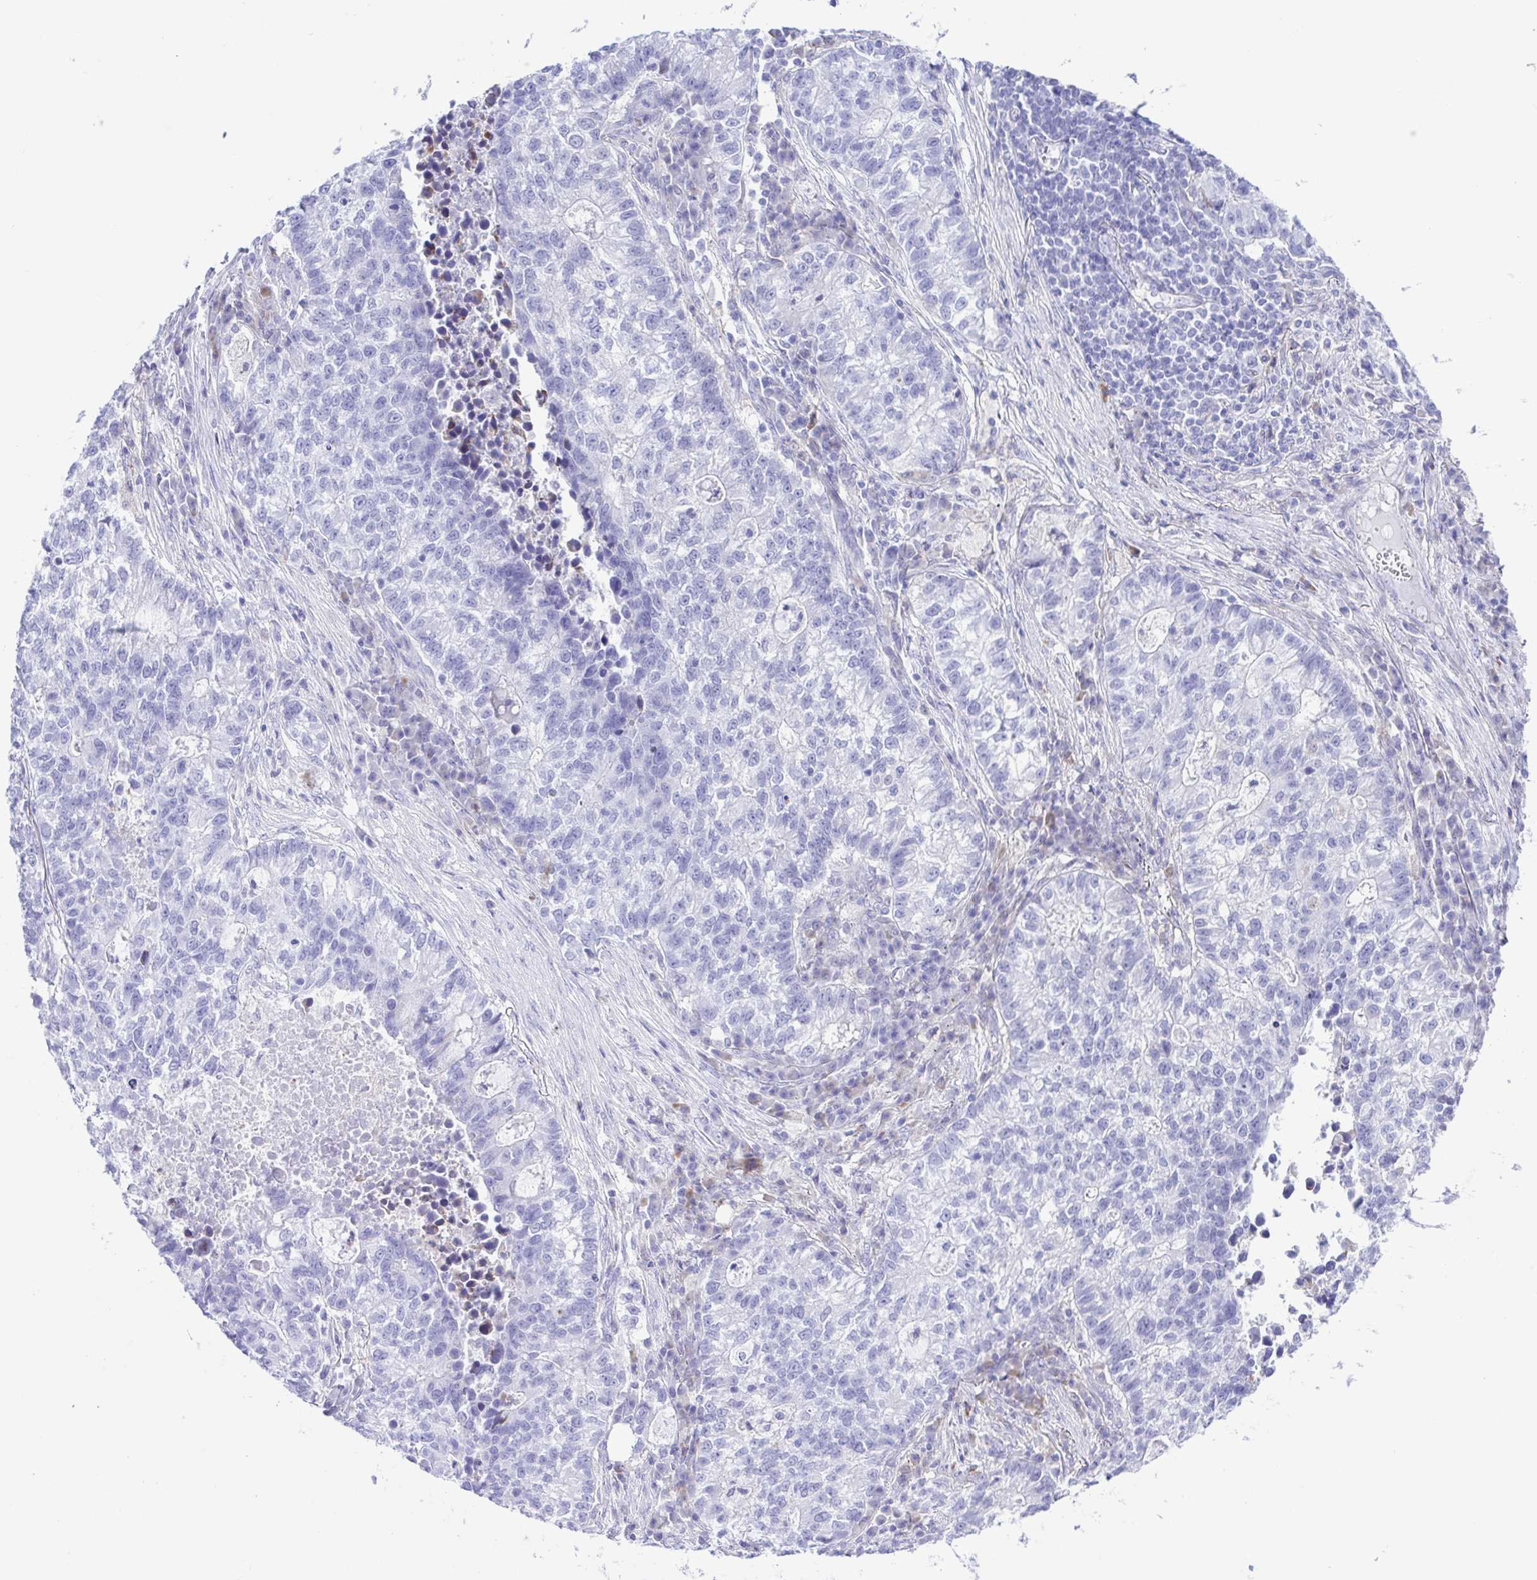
{"staining": {"intensity": "negative", "quantity": "none", "location": "none"}, "tissue": "lung cancer", "cell_type": "Tumor cells", "image_type": "cancer", "snomed": [{"axis": "morphology", "description": "Adenocarcinoma, NOS"}, {"axis": "topography", "description": "Lung"}], "caption": "IHC of human lung adenocarcinoma reveals no expression in tumor cells.", "gene": "GPR17", "patient": {"sex": "male", "age": 57}}